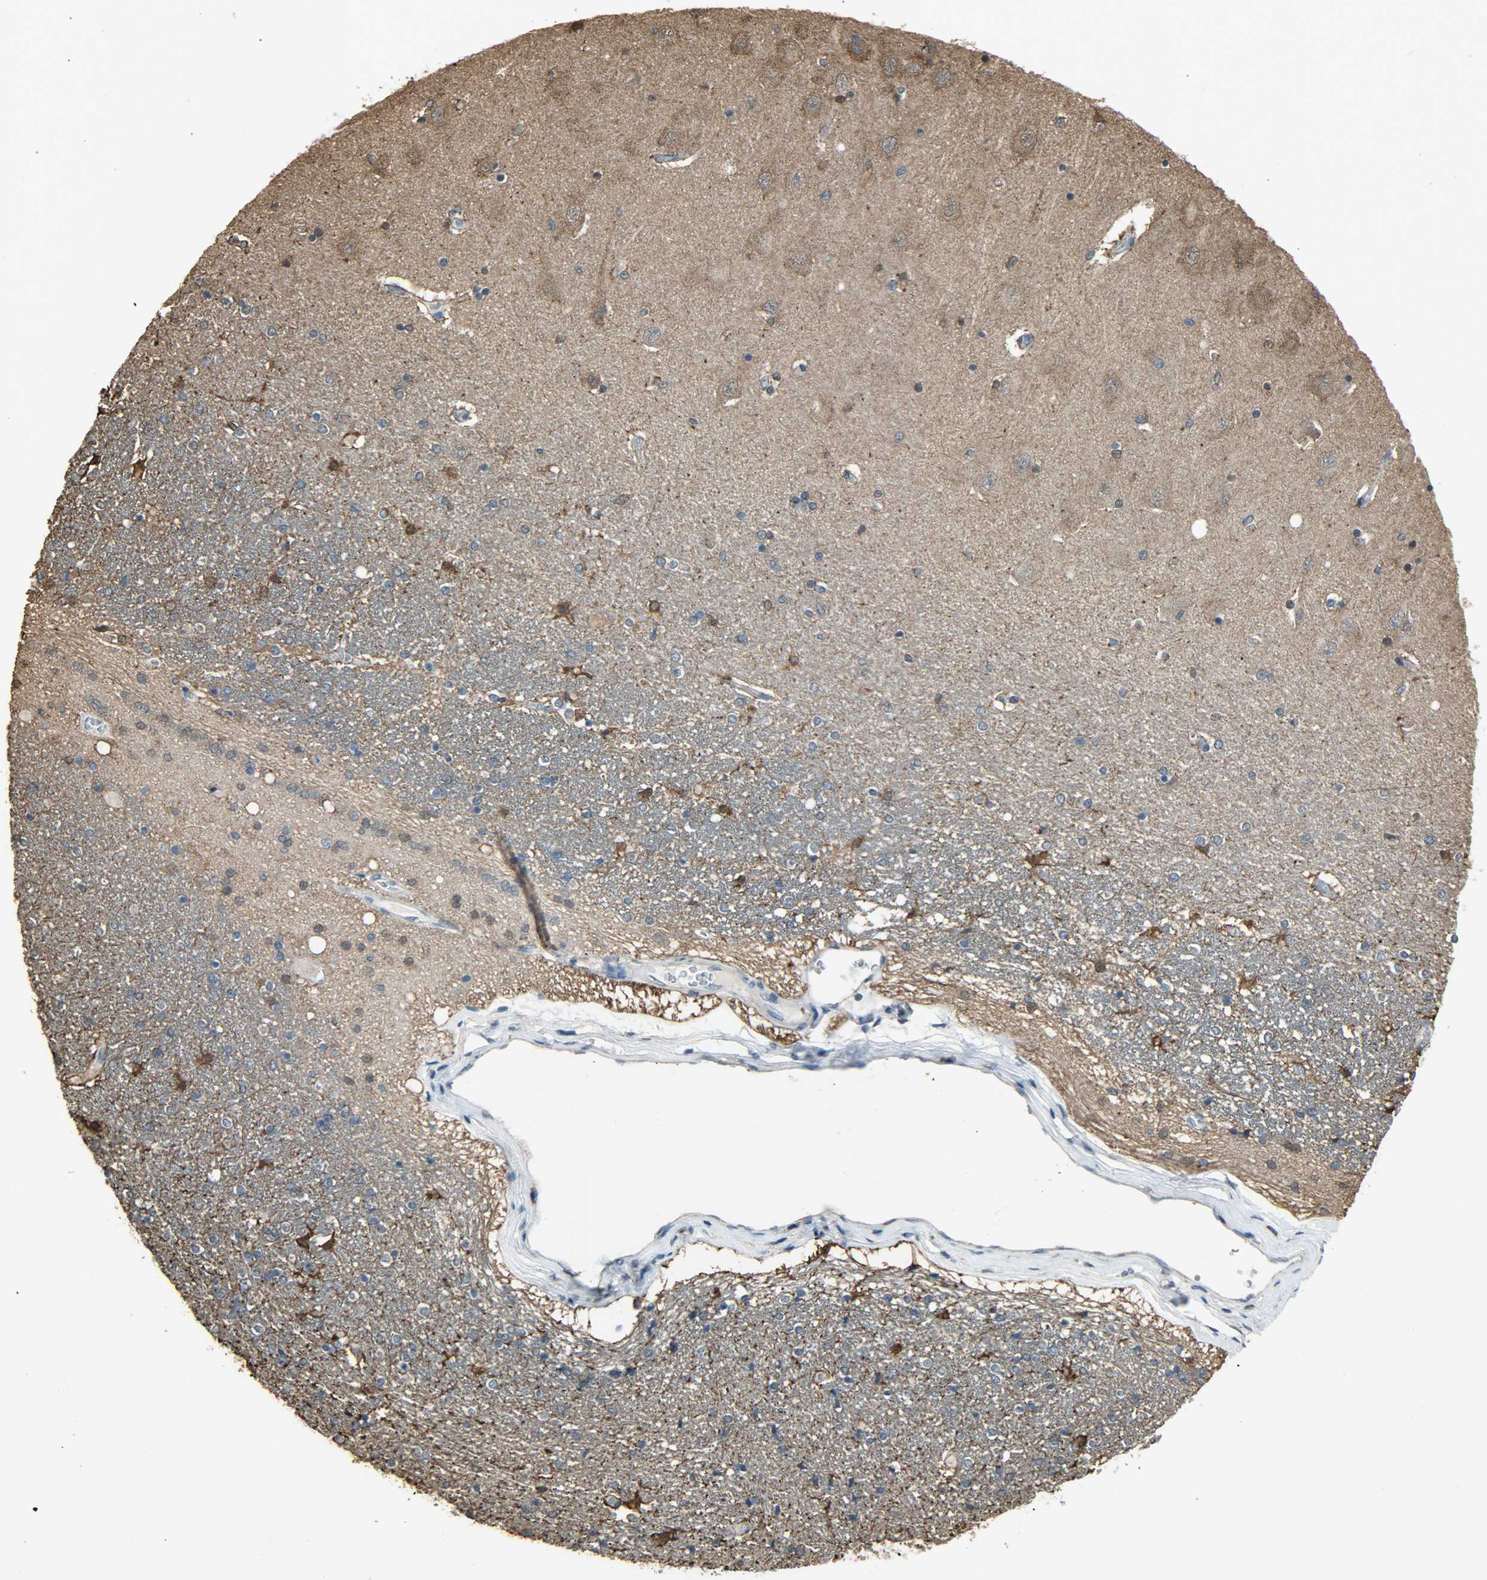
{"staining": {"intensity": "moderate", "quantity": "25%-75%", "location": "cytoplasmic/membranous"}, "tissue": "hippocampus", "cell_type": "Glial cells", "image_type": "normal", "snomed": [{"axis": "morphology", "description": "Normal tissue, NOS"}, {"axis": "topography", "description": "Hippocampus"}], "caption": "Immunohistochemistry histopathology image of benign hippocampus stained for a protein (brown), which demonstrates medium levels of moderate cytoplasmic/membranous staining in approximately 25%-75% of glial cells.", "gene": "LDHB", "patient": {"sex": "female", "age": 54}}